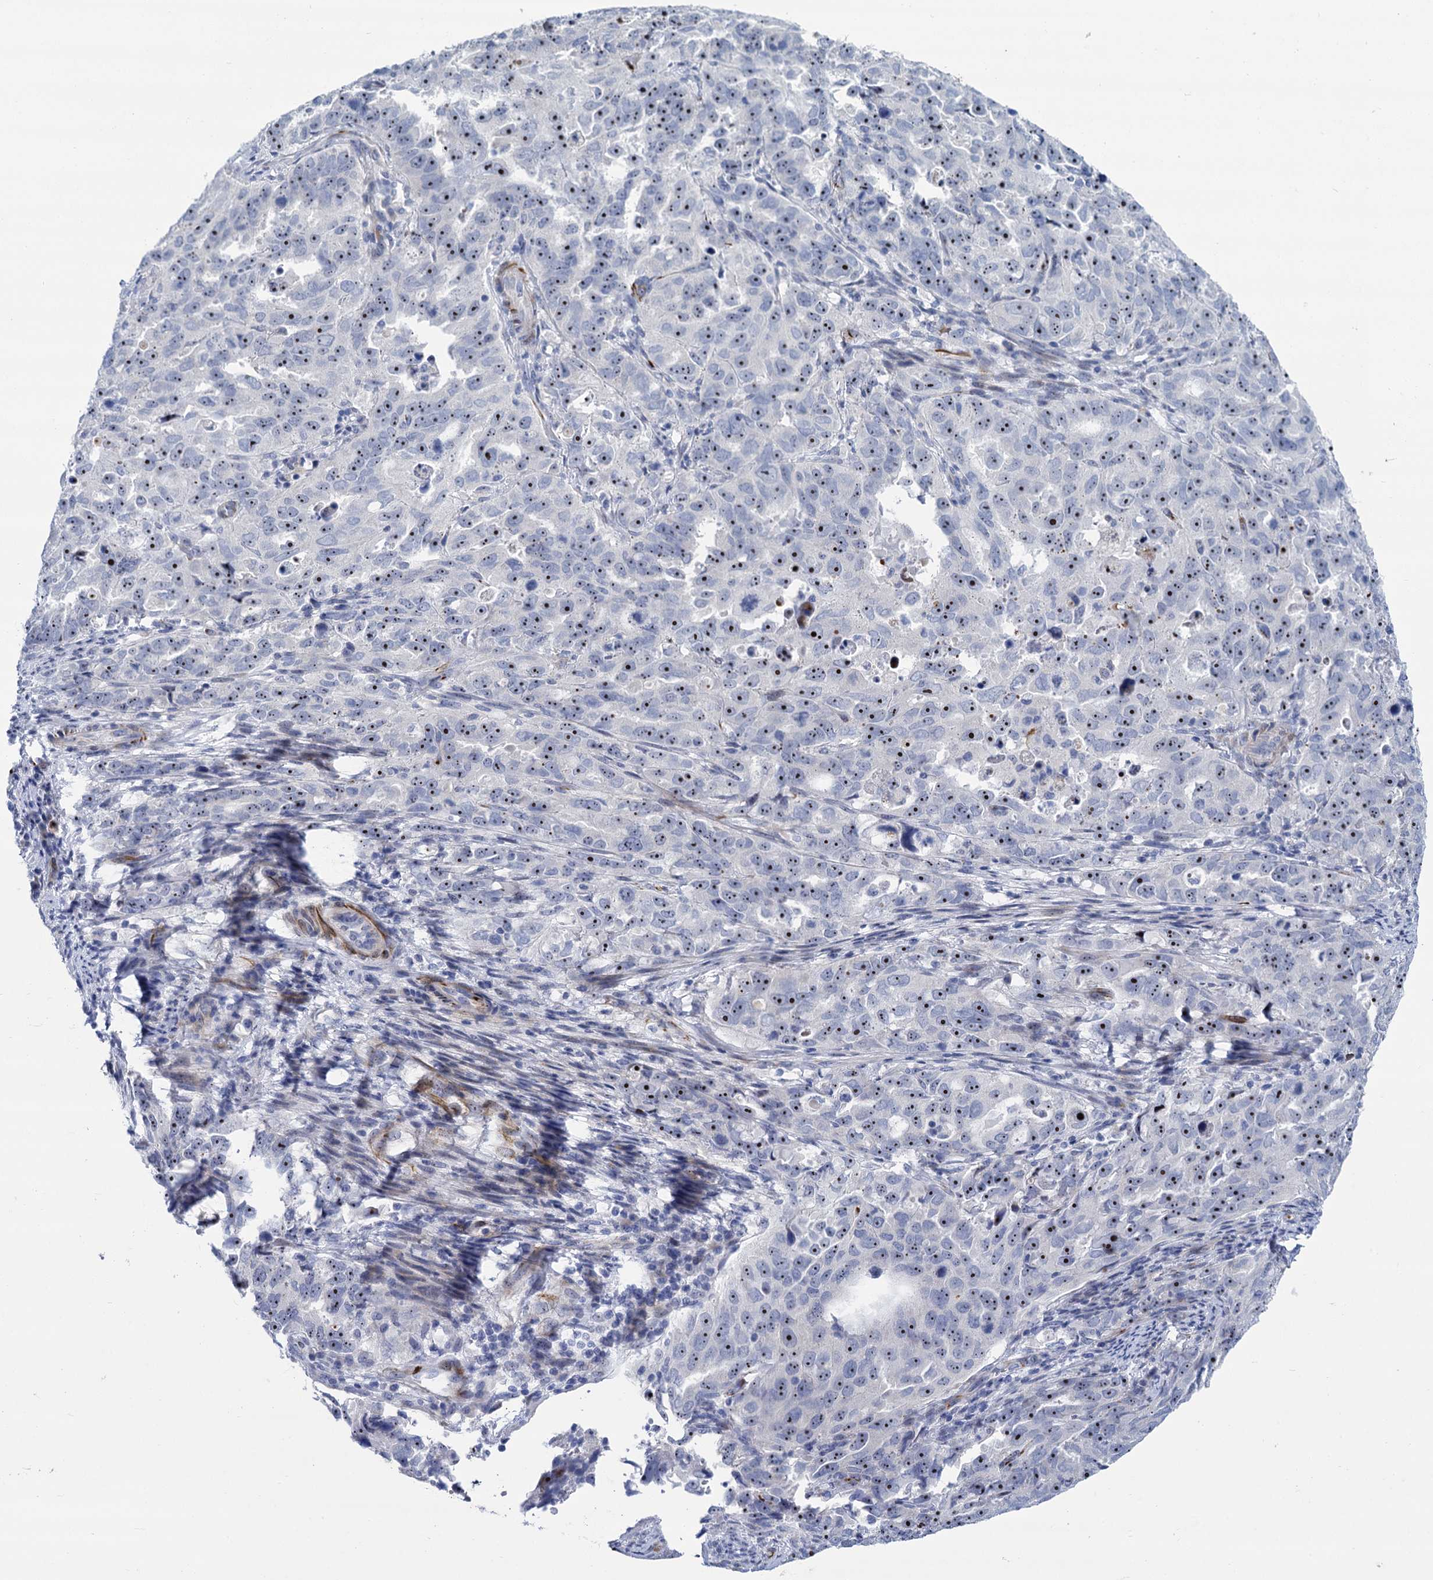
{"staining": {"intensity": "moderate", "quantity": ">75%", "location": "nuclear"}, "tissue": "endometrial cancer", "cell_type": "Tumor cells", "image_type": "cancer", "snomed": [{"axis": "morphology", "description": "Adenocarcinoma, NOS"}, {"axis": "topography", "description": "Endometrium"}], "caption": "IHC (DAB) staining of adenocarcinoma (endometrial) reveals moderate nuclear protein staining in about >75% of tumor cells.", "gene": "SH3TC2", "patient": {"sex": "female", "age": 65}}